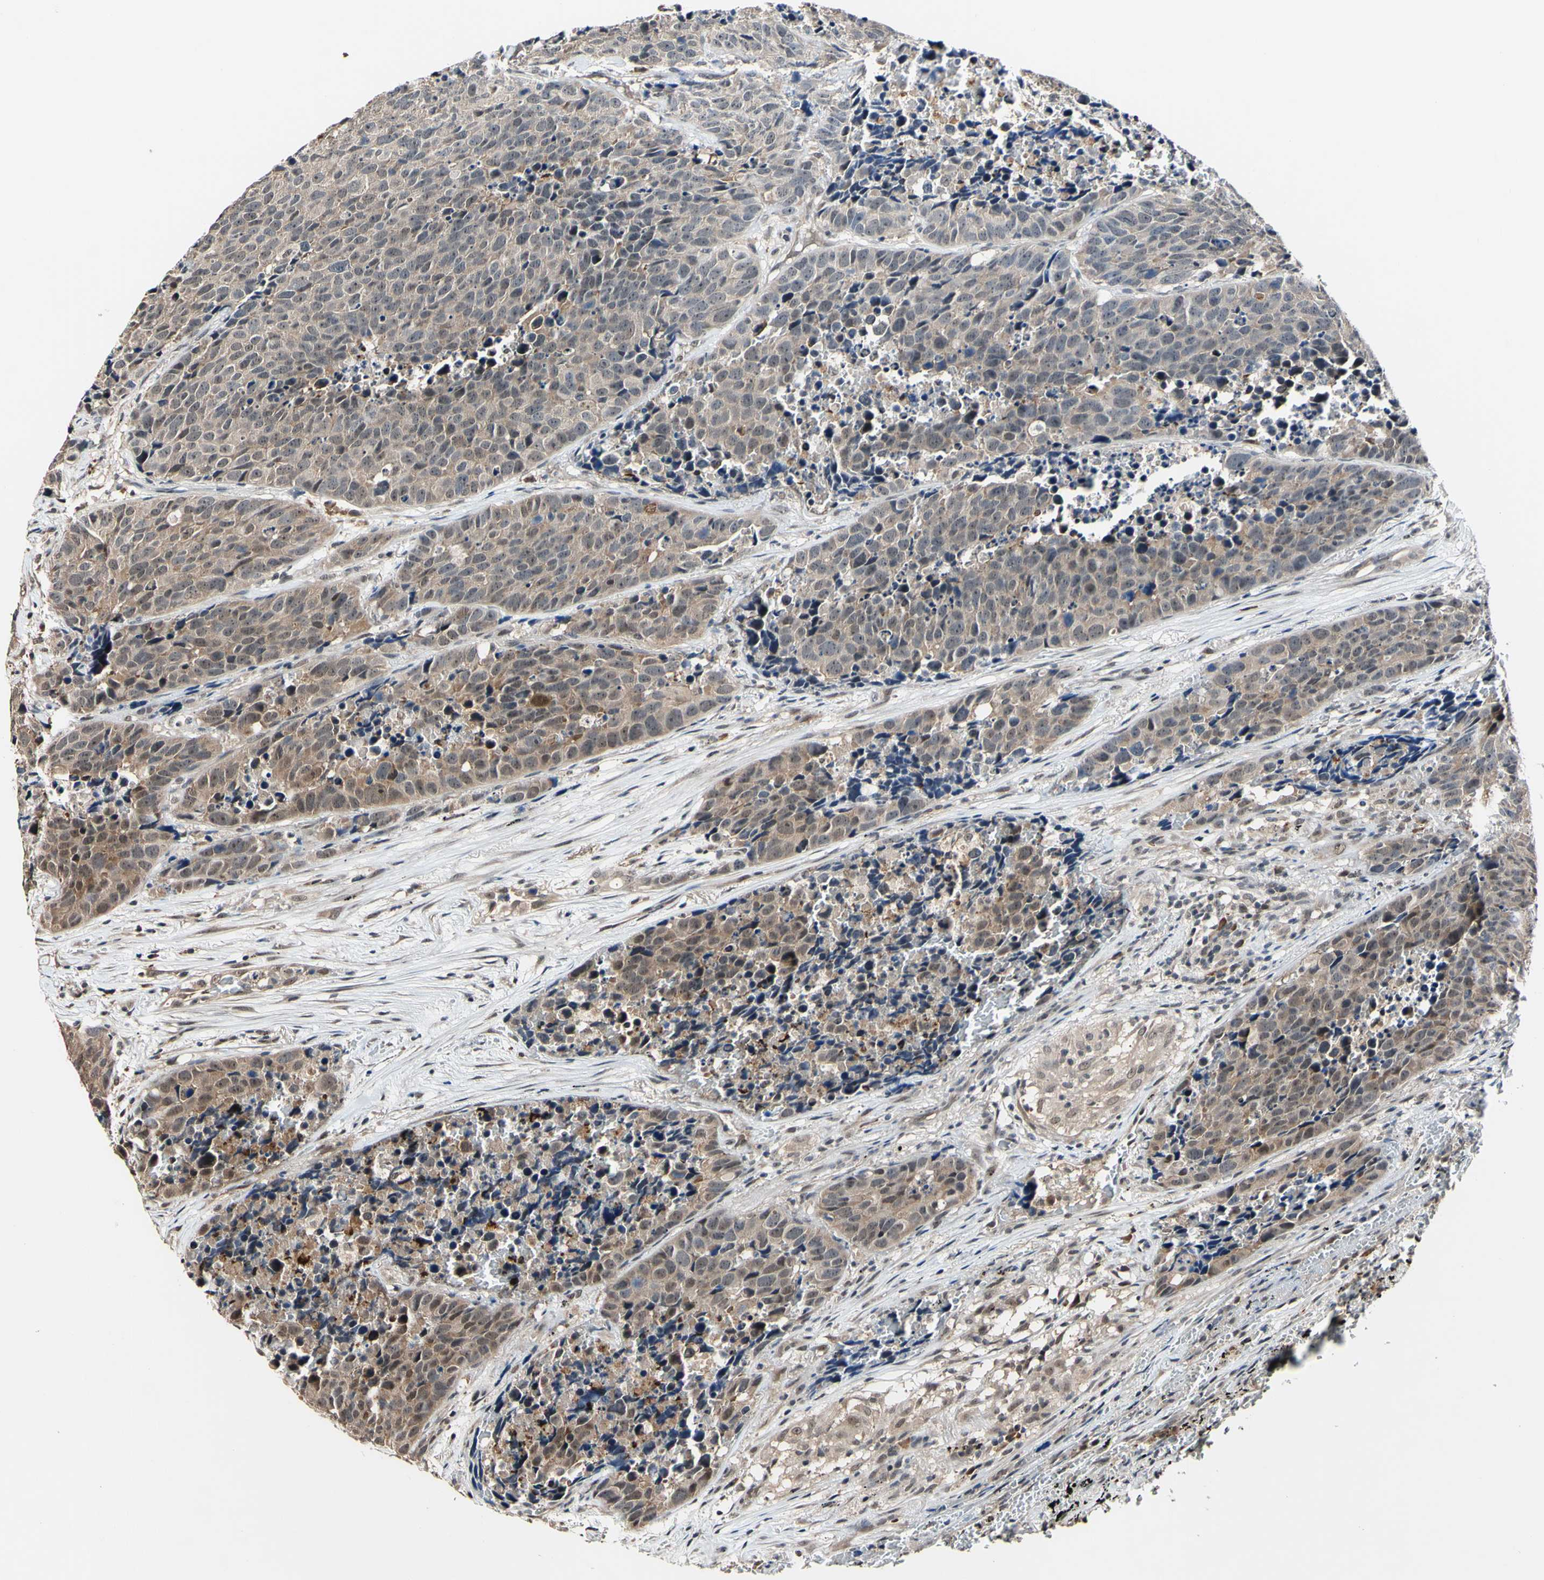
{"staining": {"intensity": "weak", "quantity": ">75%", "location": "cytoplasmic/membranous"}, "tissue": "carcinoid", "cell_type": "Tumor cells", "image_type": "cancer", "snomed": [{"axis": "morphology", "description": "Carcinoid, malignant, NOS"}, {"axis": "topography", "description": "Lung"}], "caption": "Human carcinoid stained with a brown dye shows weak cytoplasmic/membranous positive staining in about >75% of tumor cells.", "gene": "PSMD10", "patient": {"sex": "male", "age": 60}}